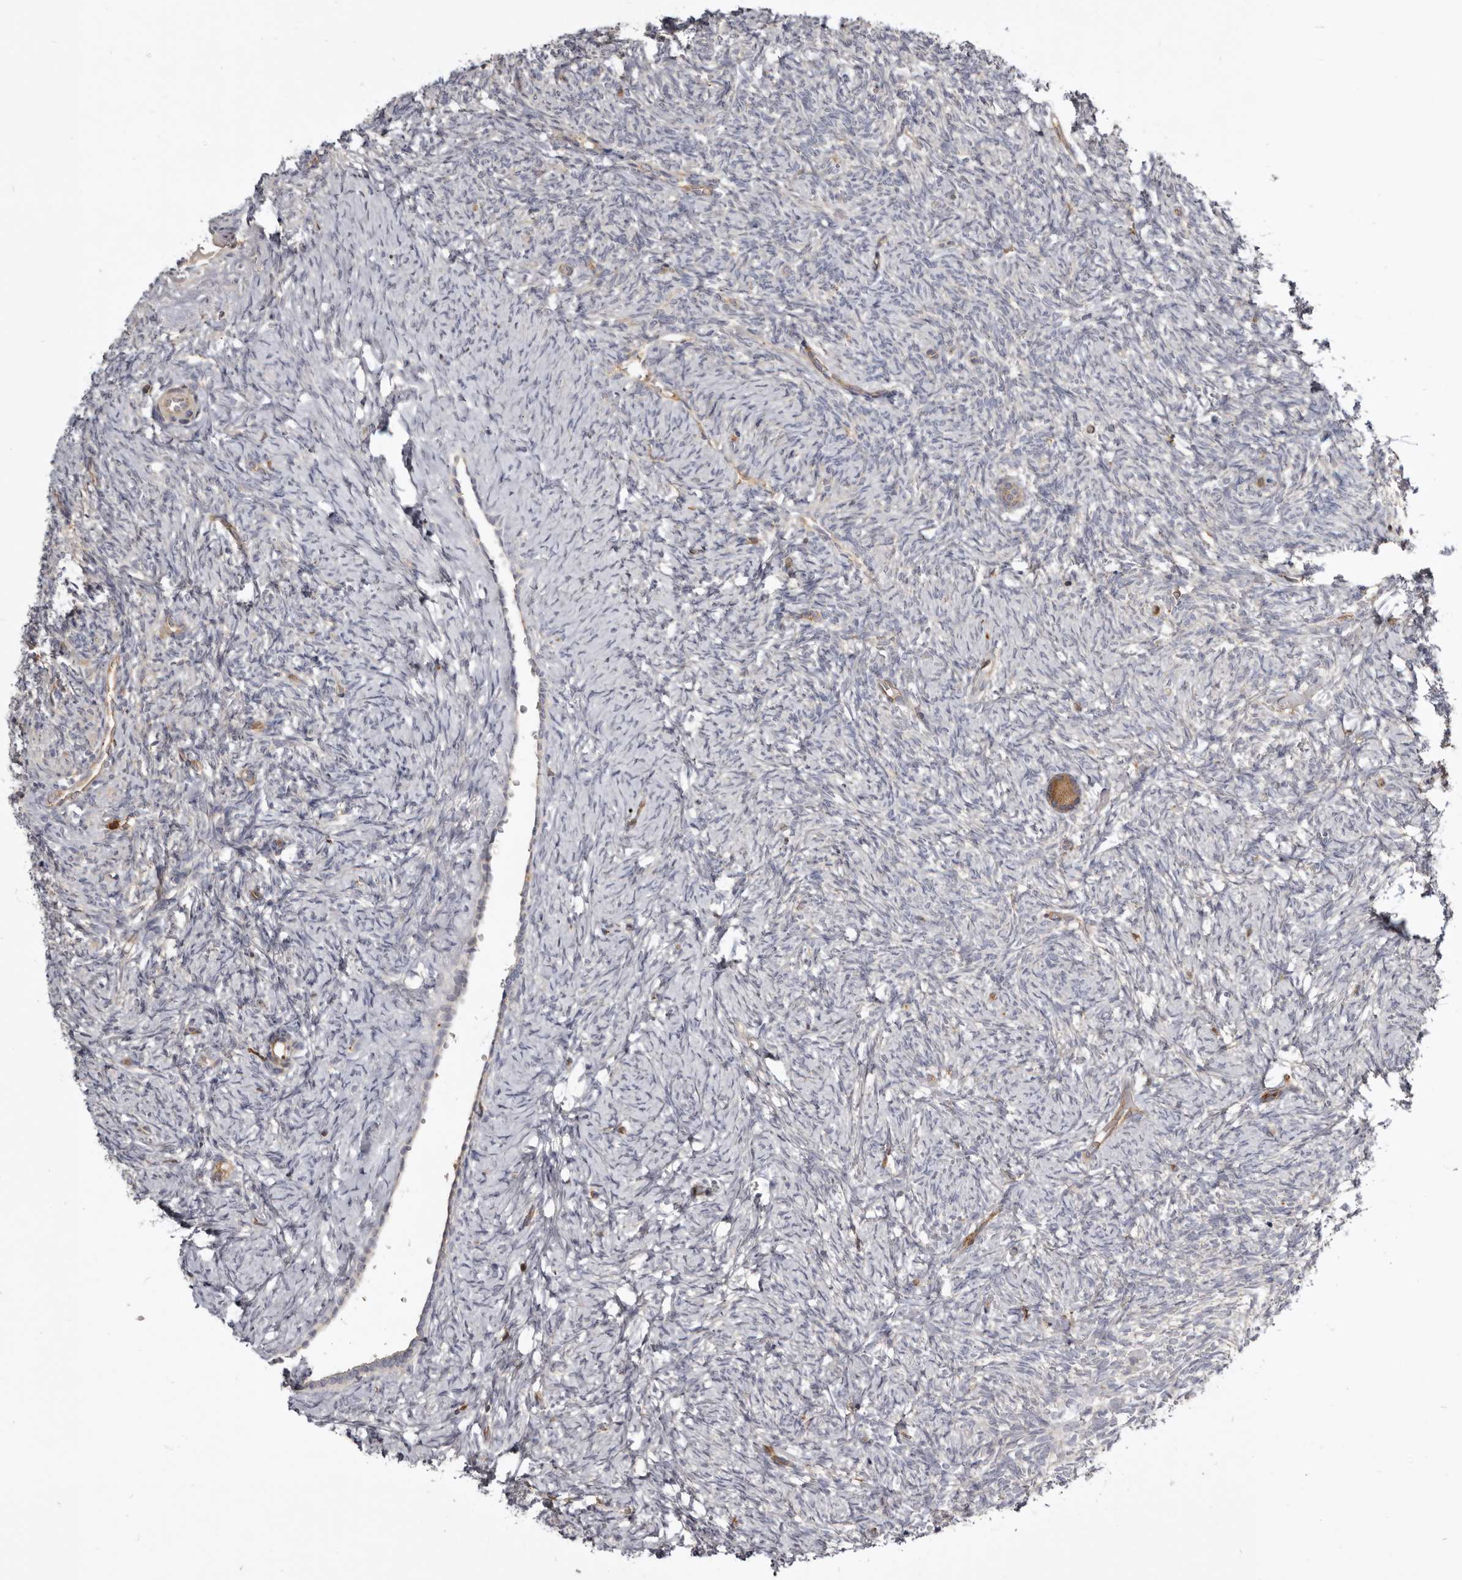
{"staining": {"intensity": "moderate", "quantity": ">75%", "location": "cytoplasmic/membranous"}, "tissue": "ovary", "cell_type": "Follicle cells", "image_type": "normal", "snomed": [{"axis": "morphology", "description": "Normal tissue, NOS"}, {"axis": "topography", "description": "Ovary"}], "caption": "Immunohistochemical staining of unremarkable human ovary displays moderate cytoplasmic/membranous protein staining in approximately >75% of follicle cells.", "gene": "CBL", "patient": {"sex": "female", "age": 41}}